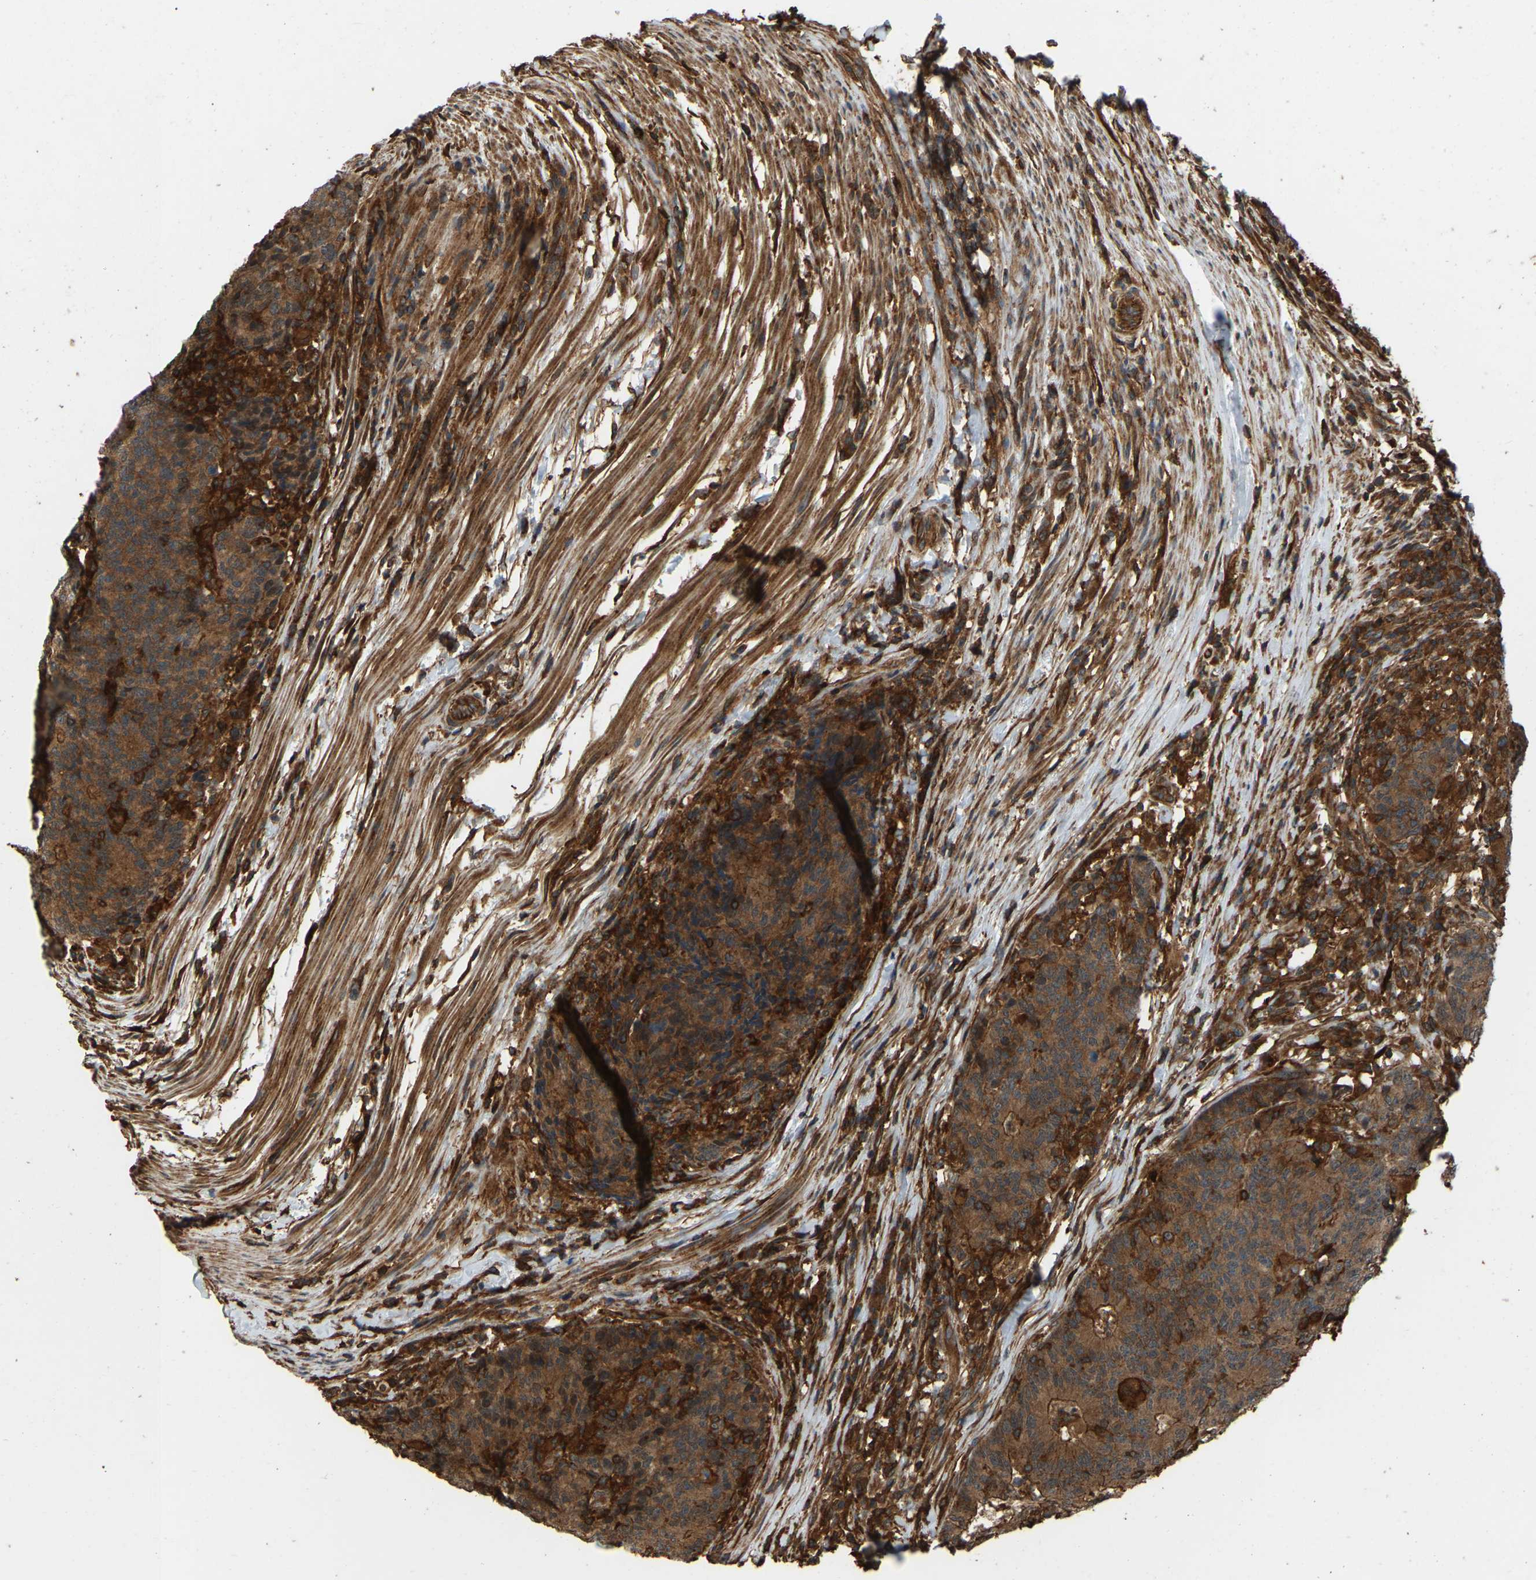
{"staining": {"intensity": "strong", "quantity": ">75%", "location": "cytoplasmic/membranous"}, "tissue": "colorectal cancer", "cell_type": "Tumor cells", "image_type": "cancer", "snomed": [{"axis": "morphology", "description": "Normal tissue, NOS"}, {"axis": "morphology", "description": "Adenocarcinoma, NOS"}, {"axis": "topography", "description": "Colon"}], "caption": "Tumor cells display high levels of strong cytoplasmic/membranous positivity in about >75% of cells in adenocarcinoma (colorectal). The protein of interest is stained brown, and the nuclei are stained in blue (DAB (3,3'-diaminobenzidine) IHC with brightfield microscopy, high magnification).", "gene": "SAMD9L", "patient": {"sex": "female", "age": 75}}